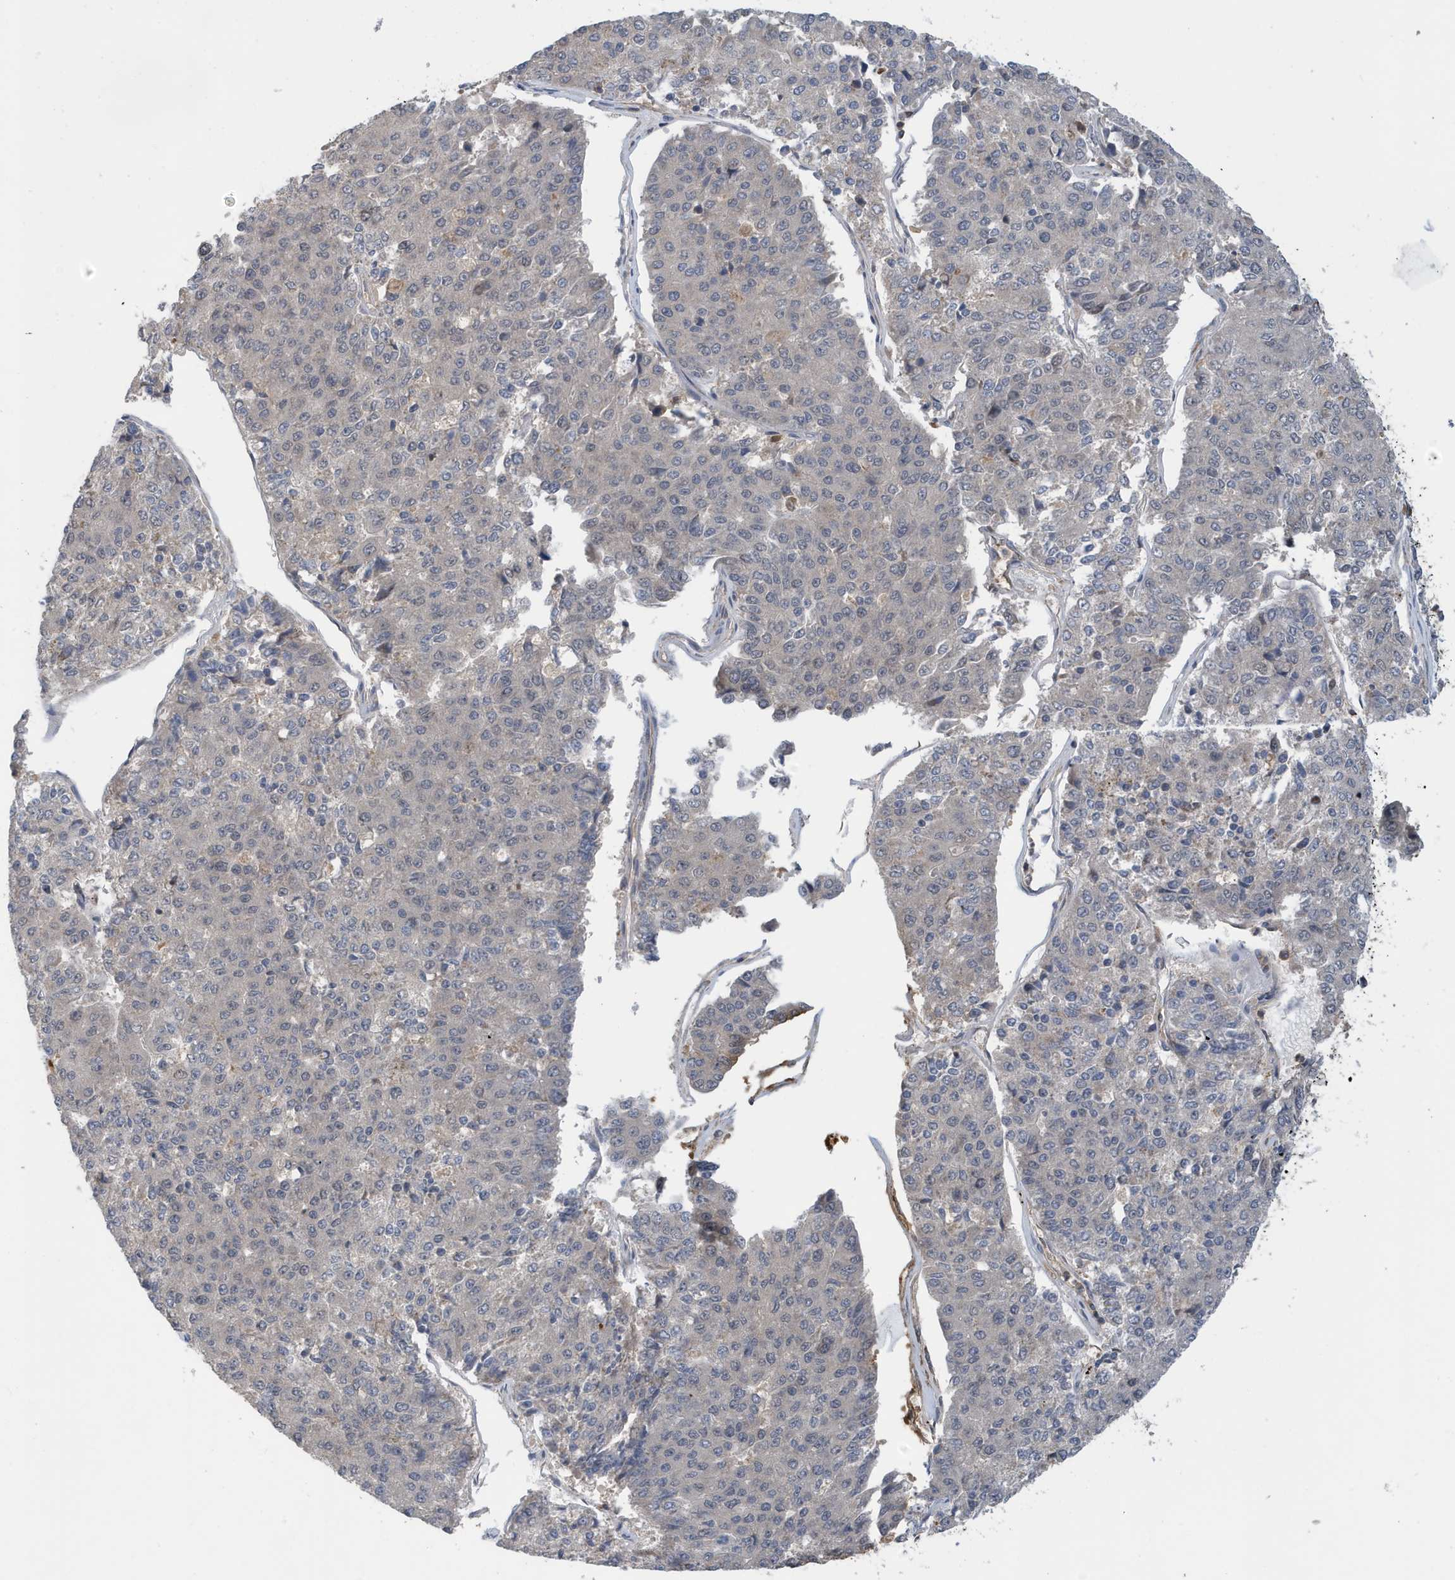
{"staining": {"intensity": "negative", "quantity": "none", "location": "none"}, "tissue": "pancreatic cancer", "cell_type": "Tumor cells", "image_type": "cancer", "snomed": [{"axis": "morphology", "description": "Adenocarcinoma, NOS"}, {"axis": "topography", "description": "Pancreas"}], "caption": "Immunohistochemistry histopathology image of neoplastic tissue: human pancreatic adenocarcinoma stained with DAB exhibits no significant protein staining in tumor cells.", "gene": "NSUN3", "patient": {"sex": "male", "age": 50}}